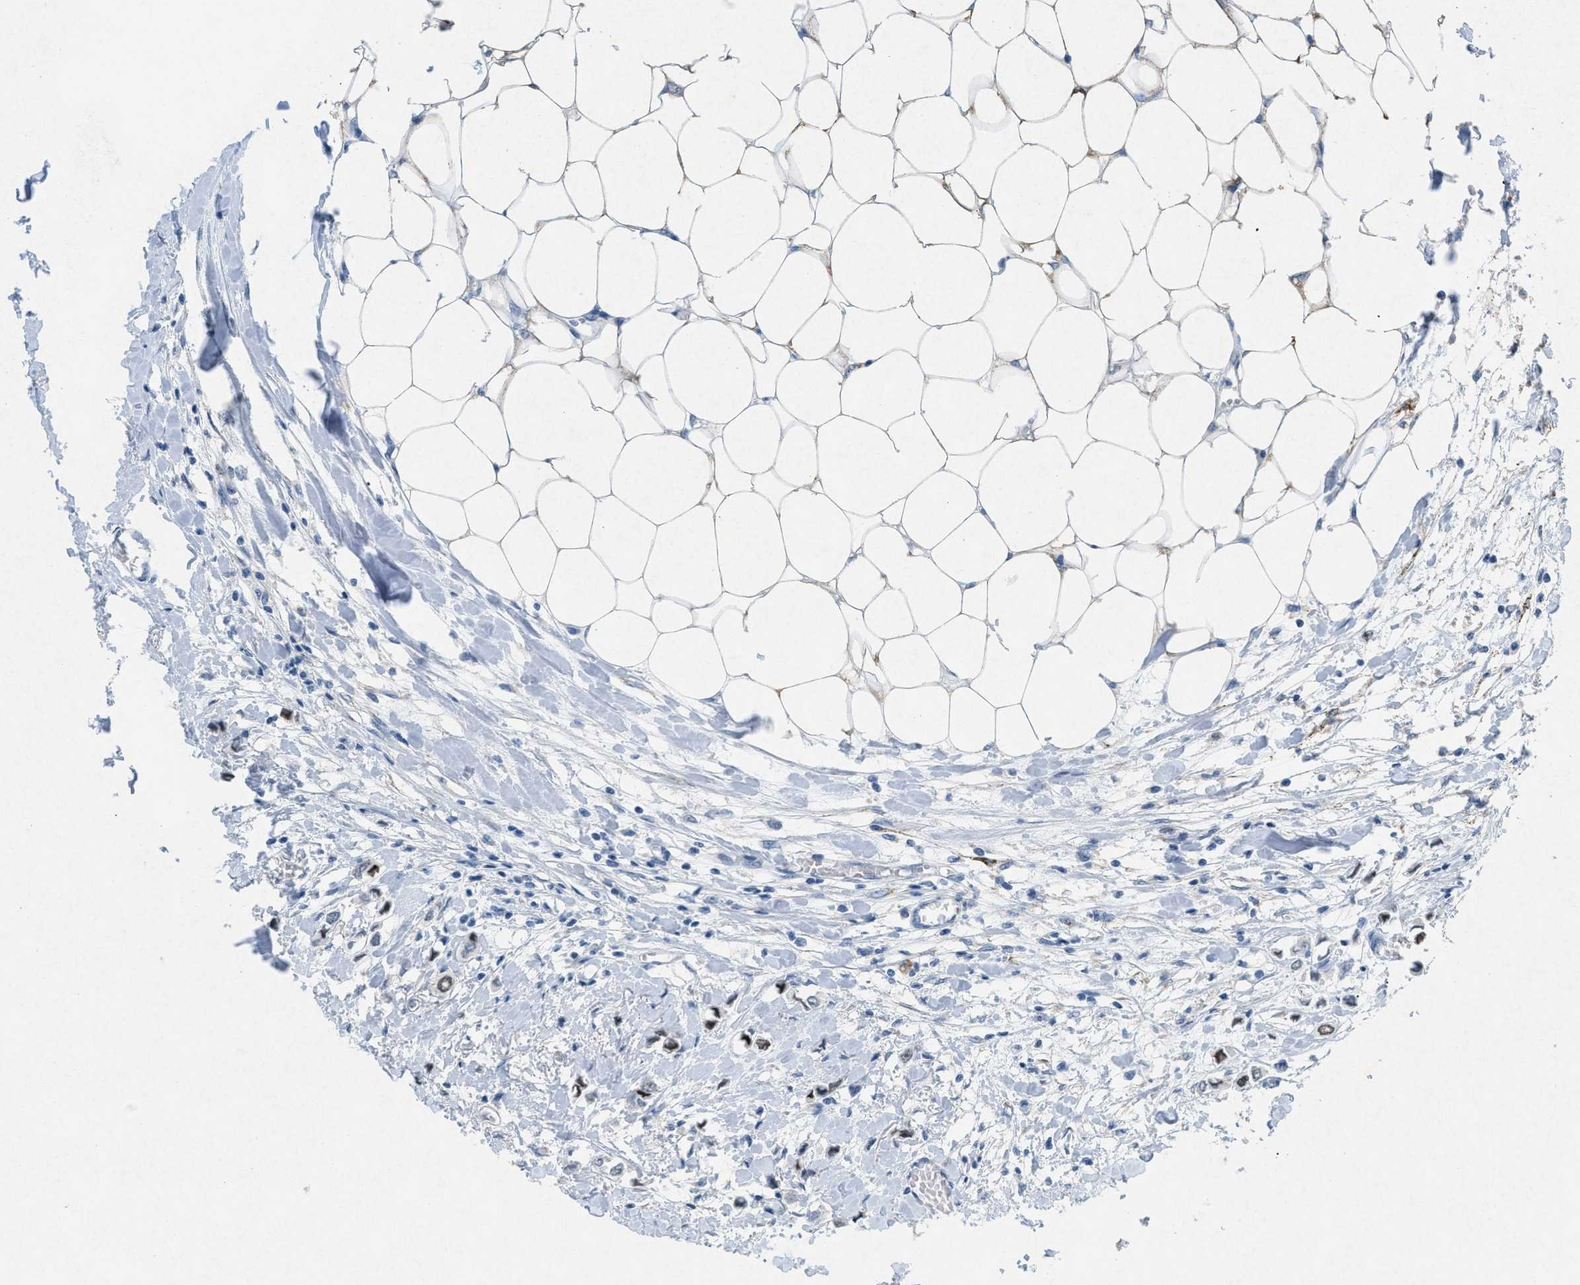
{"staining": {"intensity": "negative", "quantity": "none", "location": "none"}, "tissue": "breast cancer", "cell_type": "Tumor cells", "image_type": "cancer", "snomed": [{"axis": "morphology", "description": "Lobular carcinoma"}, {"axis": "topography", "description": "Breast"}], "caption": "An IHC micrograph of breast lobular carcinoma is shown. There is no staining in tumor cells of breast lobular carcinoma.", "gene": "TASOR", "patient": {"sex": "female", "age": 51}}